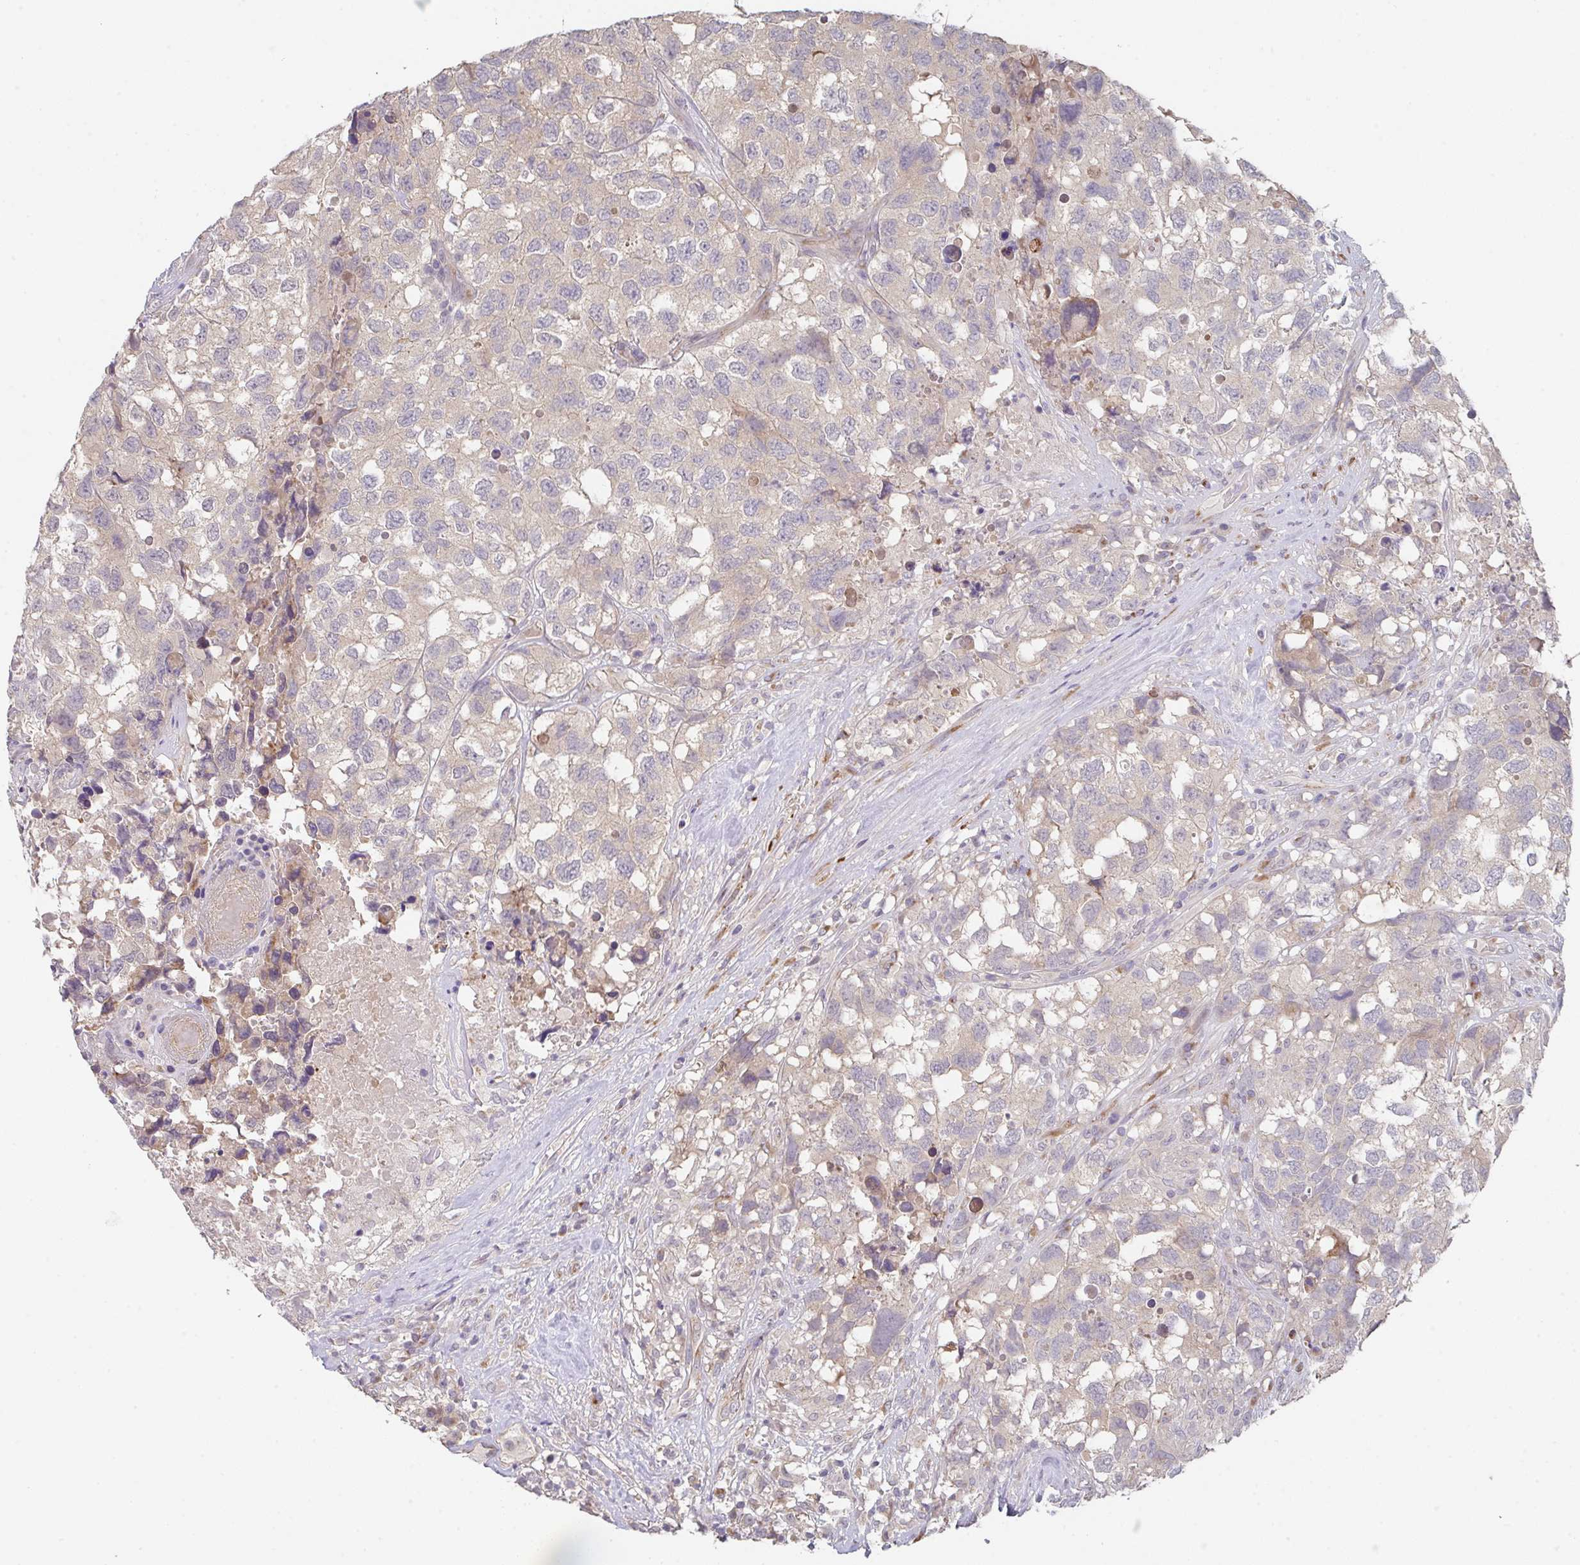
{"staining": {"intensity": "weak", "quantity": "<25%", "location": "cytoplasmic/membranous"}, "tissue": "testis cancer", "cell_type": "Tumor cells", "image_type": "cancer", "snomed": [{"axis": "morphology", "description": "Carcinoma, Embryonal, NOS"}, {"axis": "topography", "description": "Testis"}], "caption": "The photomicrograph shows no staining of tumor cells in testis cancer.", "gene": "TSPAN31", "patient": {"sex": "male", "age": 83}}